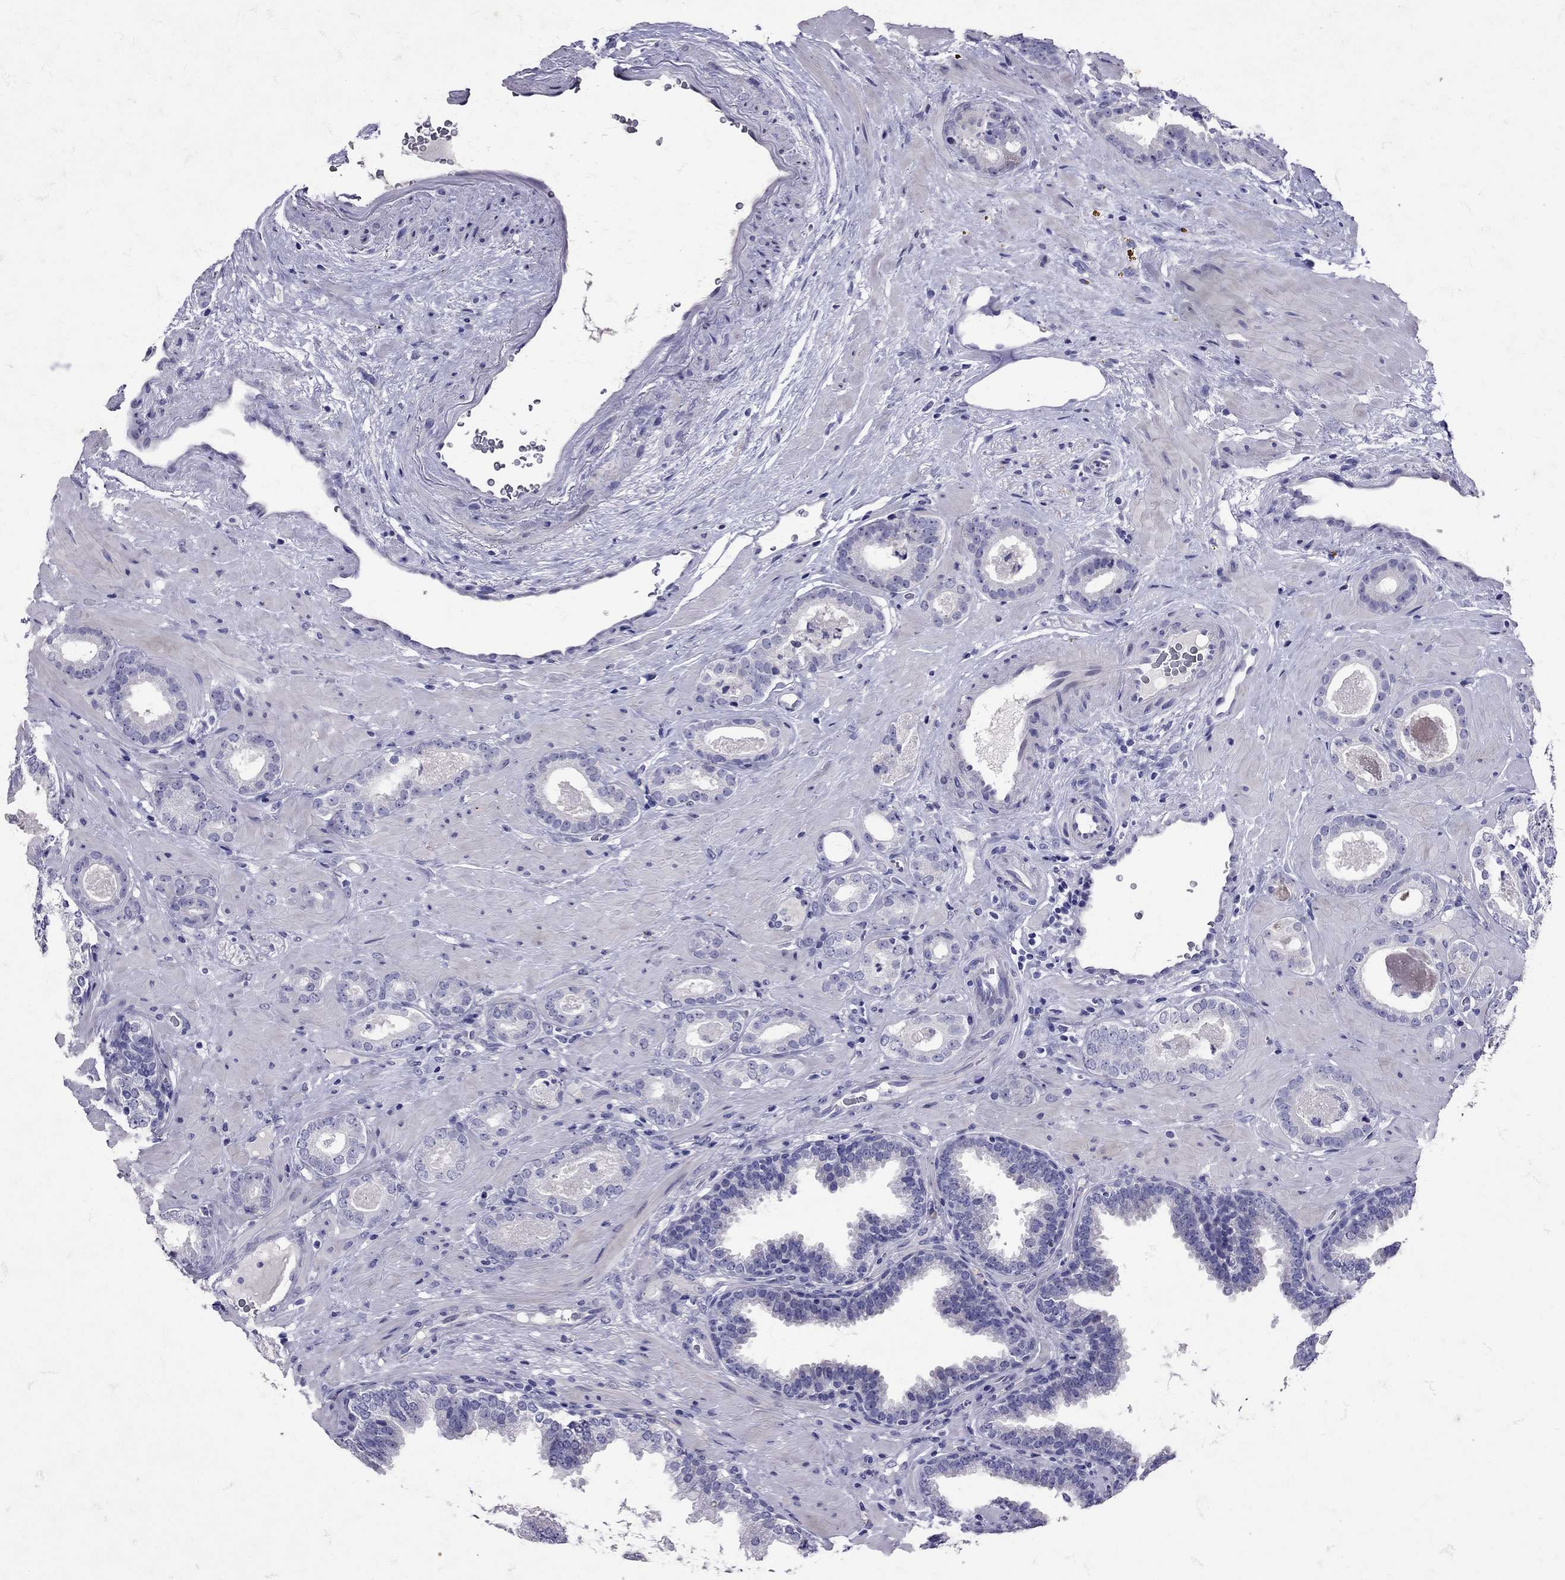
{"staining": {"intensity": "negative", "quantity": "none", "location": "none"}, "tissue": "prostate cancer", "cell_type": "Tumor cells", "image_type": "cancer", "snomed": [{"axis": "morphology", "description": "Adenocarcinoma, Low grade"}, {"axis": "topography", "description": "Prostate"}], "caption": "This is an IHC micrograph of human adenocarcinoma (low-grade) (prostate). There is no staining in tumor cells.", "gene": "SST", "patient": {"sex": "male", "age": 60}}